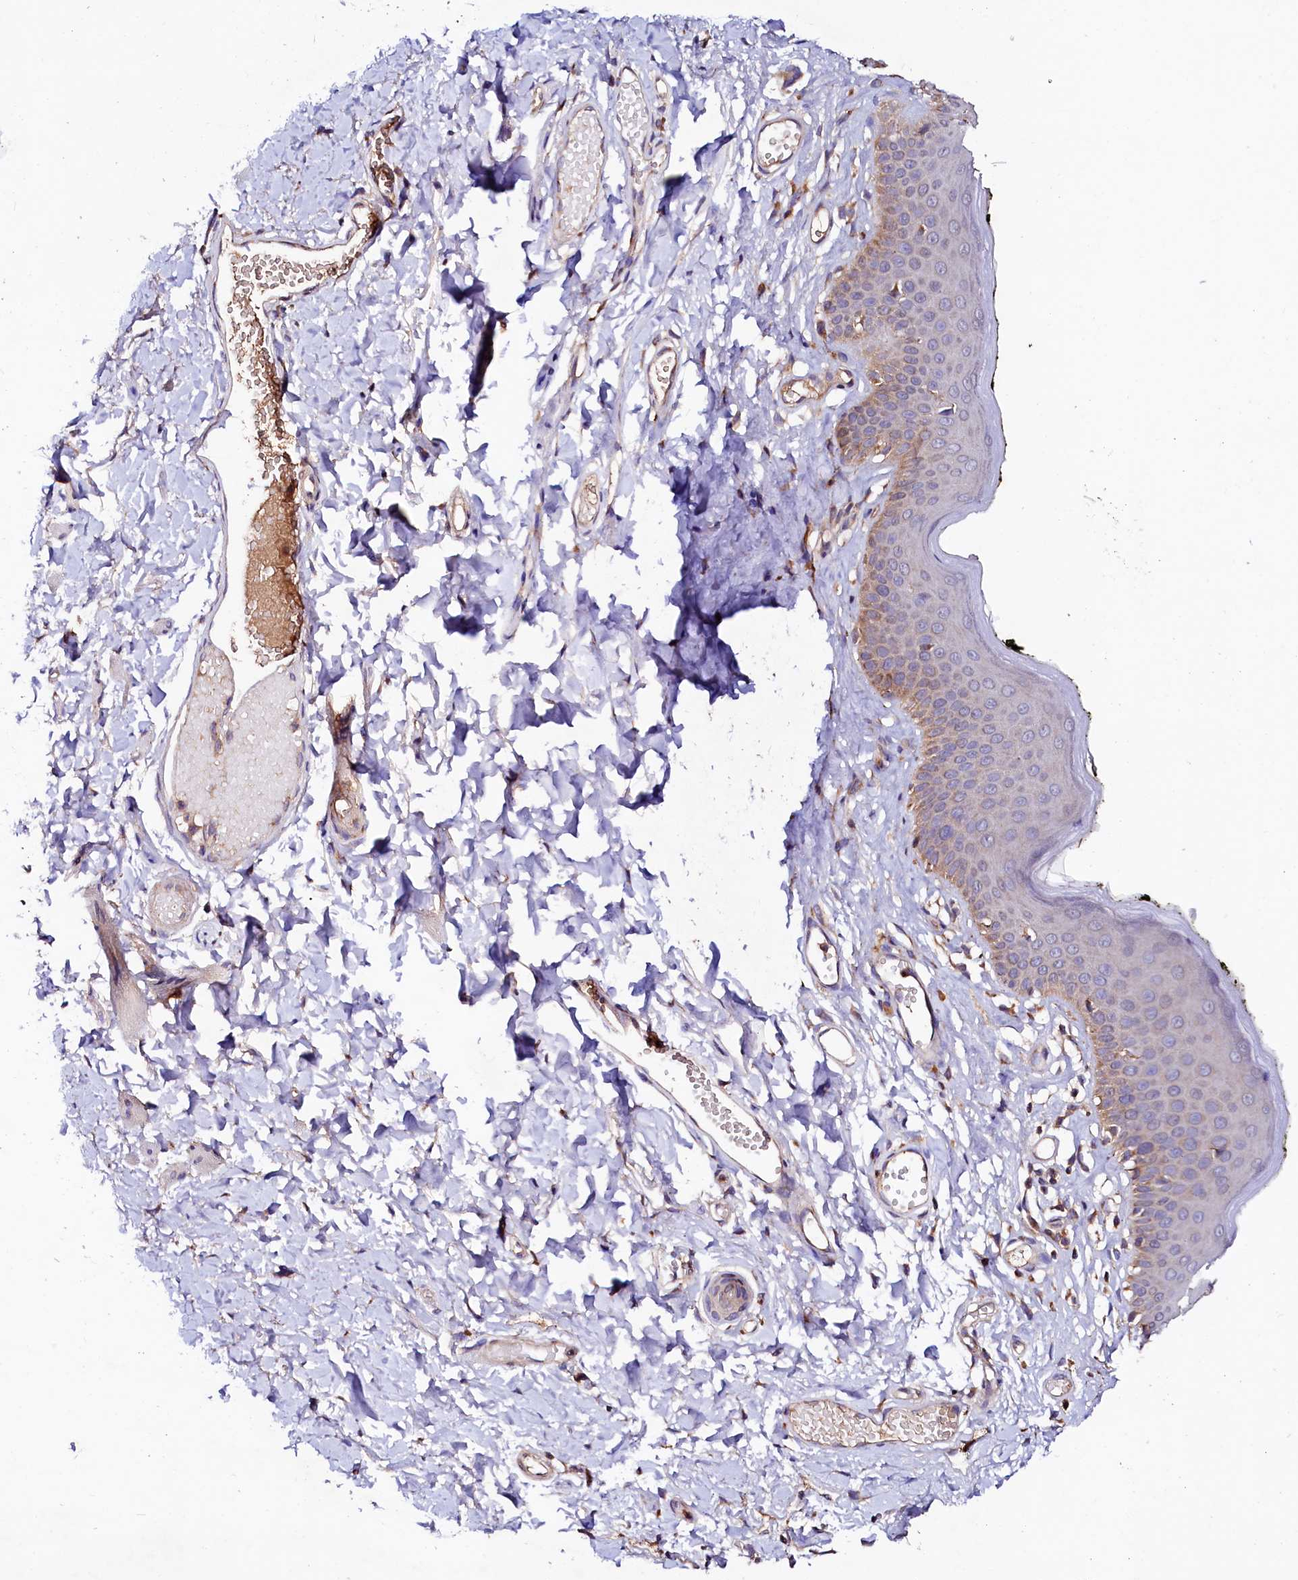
{"staining": {"intensity": "moderate", "quantity": "<25%", "location": "cytoplasmic/membranous"}, "tissue": "skin", "cell_type": "Epidermal cells", "image_type": "normal", "snomed": [{"axis": "morphology", "description": "Normal tissue, NOS"}, {"axis": "morphology", "description": "Inflammation, NOS"}, {"axis": "topography", "description": "Vulva"}], "caption": "IHC (DAB (3,3'-diaminobenzidine)) staining of normal skin shows moderate cytoplasmic/membranous protein positivity in approximately <25% of epidermal cells.", "gene": "ST3GAL1", "patient": {"sex": "female", "age": 84}}